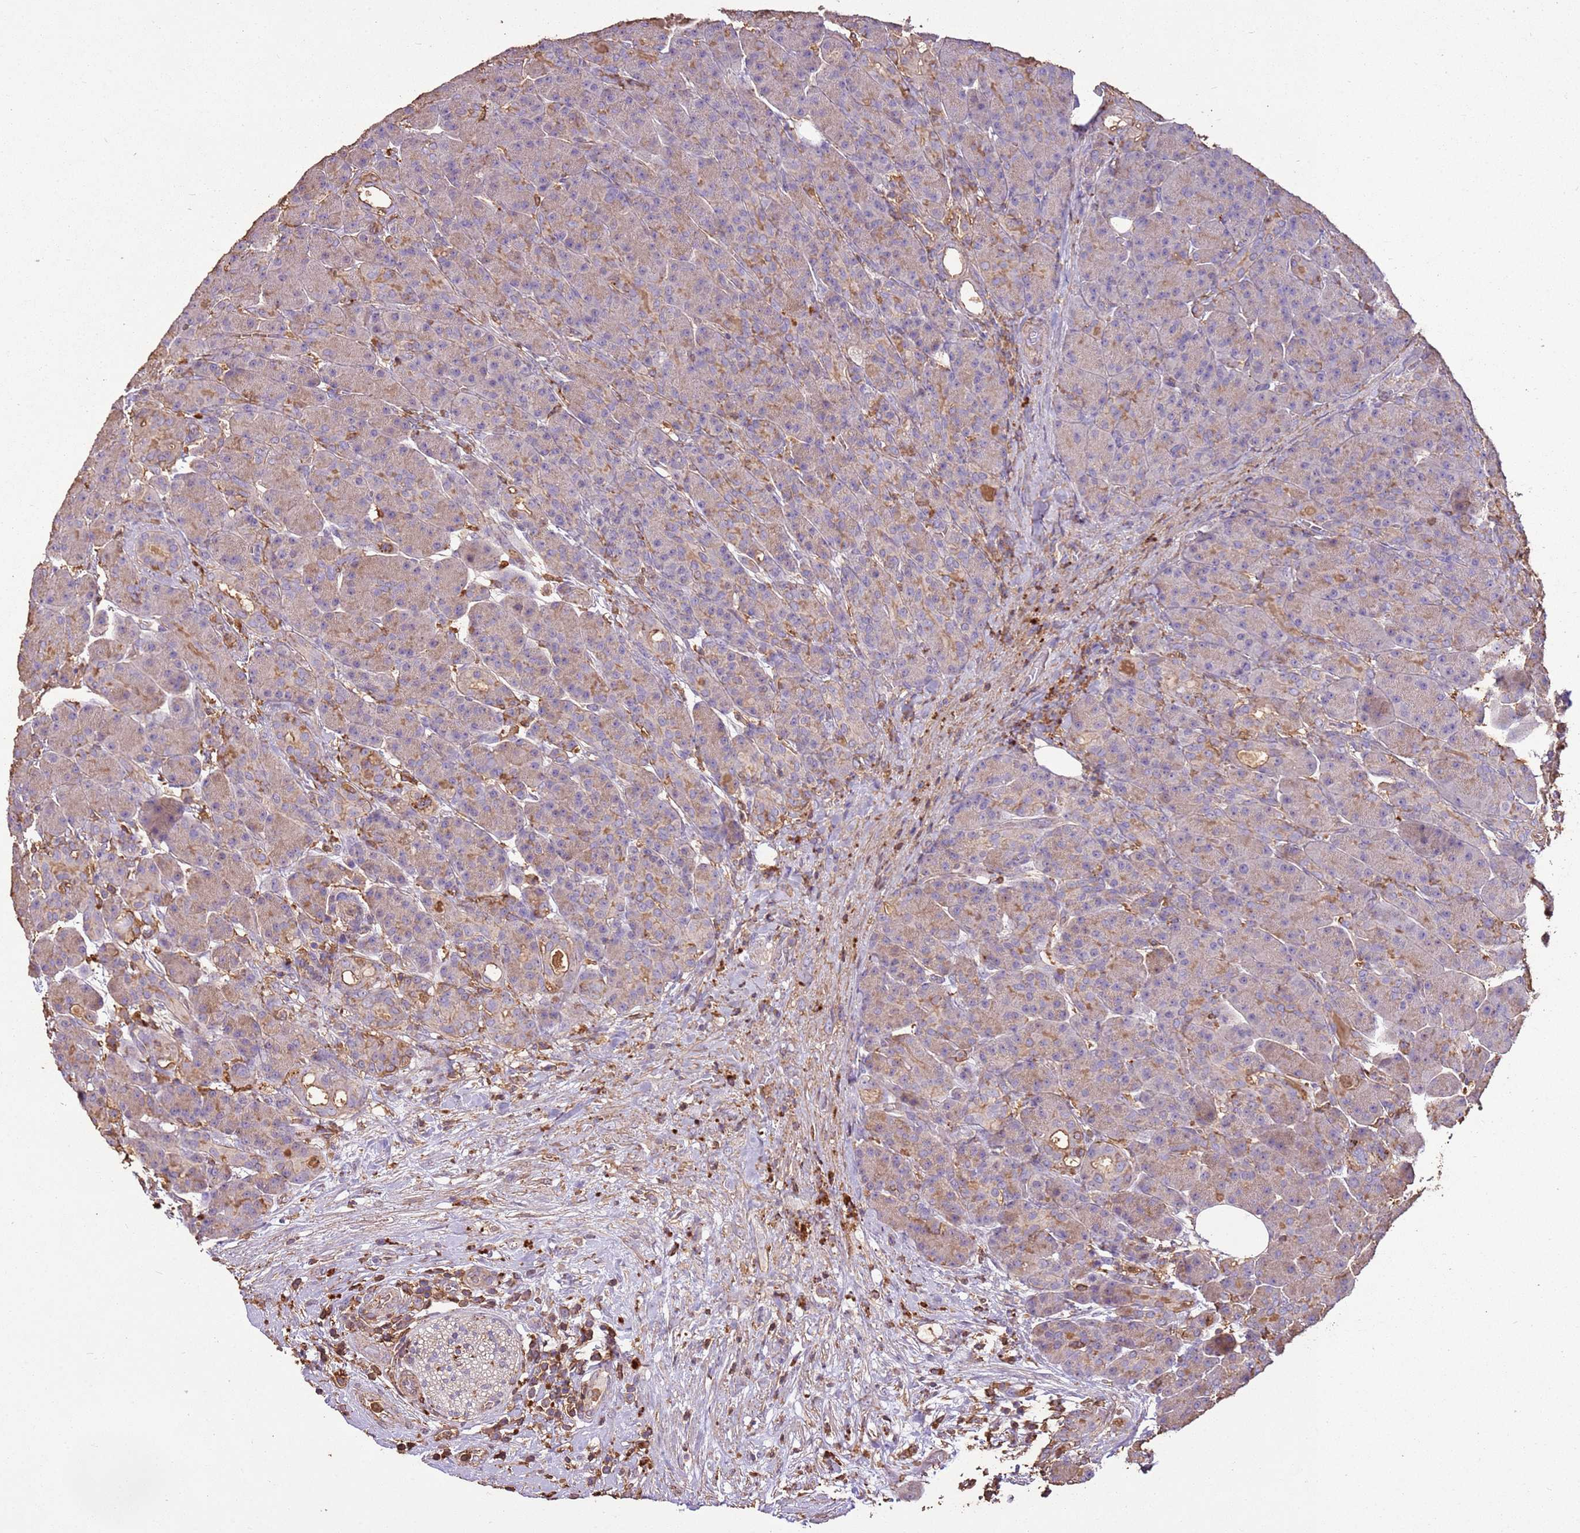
{"staining": {"intensity": "weak", "quantity": "<25%", "location": "cytoplasmic/membranous"}, "tissue": "pancreas", "cell_type": "Exocrine glandular cells", "image_type": "normal", "snomed": [{"axis": "morphology", "description": "Normal tissue, NOS"}, {"axis": "topography", "description": "Pancreas"}], "caption": "Unremarkable pancreas was stained to show a protein in brown. There is no significant expression in exocrine glandular cells. (DAB (3,3'-diaminobenzidine) immunohistochemistry, high magnification).", "gene": "ARL10", "patient": {"sex": "male", "age": 63}}